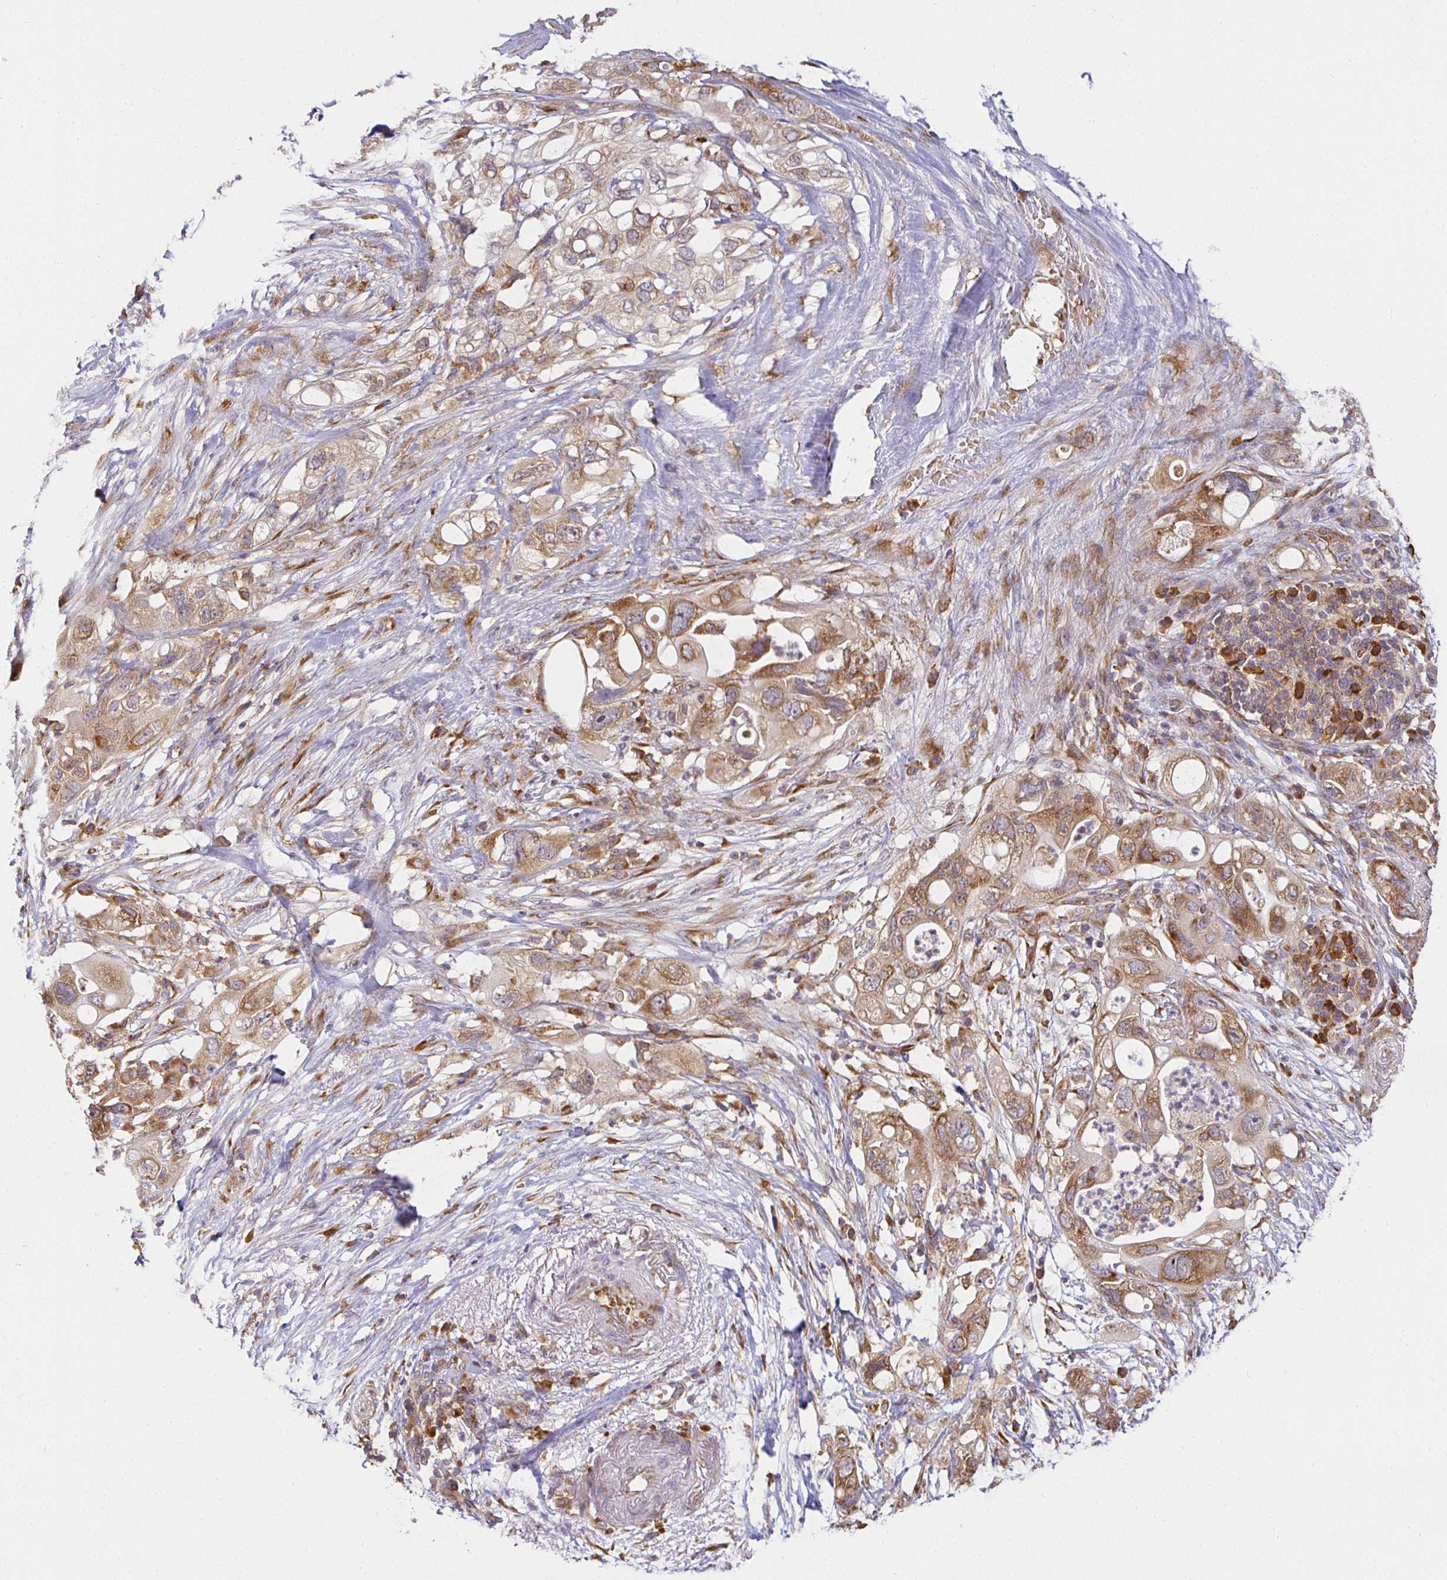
{"staining": {"intensity": "moderate", "quantity": ">75%", "location": "cytoplasmic/membranous"}, "tissue": "pancreatic cancer", "cell_type": "Tumor cells", "image_type": "cancer", "snomed": [{"axis": "morphology", "description": "Adenocarcinoma, NOS"}, {"axis": "topography", "description": "Pancreas"}], "caption": "High-power microscopy captured an immunohistochemistry photomicrograph of pancreatic cancer (adenocarcinoma), revealing moderate cytoplasmic/membranous expression in approximately >75% of tumor cells.", "gene": "IRAK1", "patient": {"sex": "female", "age": 72}}